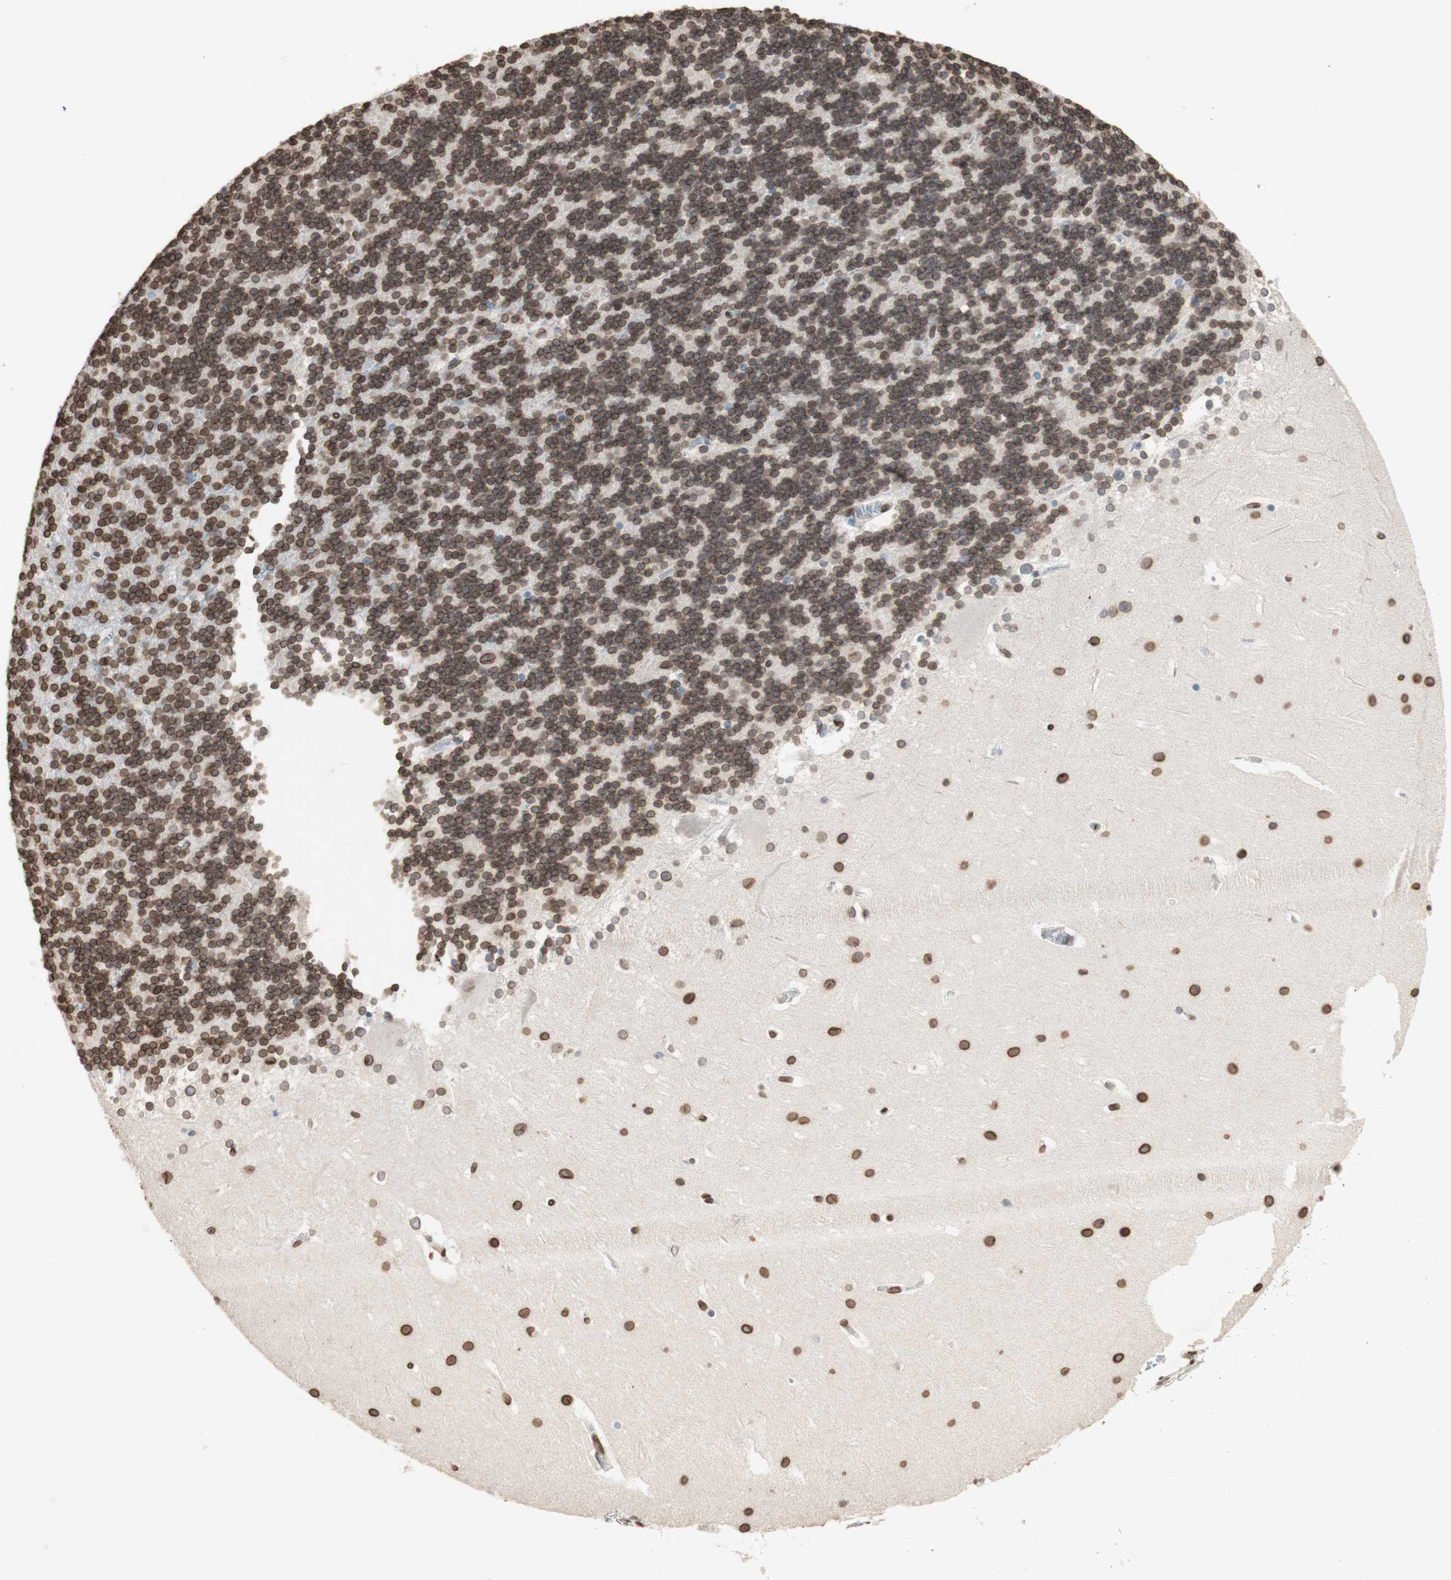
{"staining": {"intensity": "moderate", "quantity": ">75%", "location": "cytoplasmic/membranous,nuclear"}, "tissue": "cerebellum", "cell_type": "Cells in granular layer", "image_type": "normal", "snomed": [{"axis": "morphology", "description": "Normal tissue, NOS"}, {"axis": "topography", "description": "Cerebellum"}], "caption": "An image showing moderate cytoplasmic/membranous,nuclear expression in approximately >75% of cells in granular layer in benign cerebellum, as visualized by brown immunohistochemical staining.", "gene": "TMPO", "patient": {"sex": "female", "age": 19}}